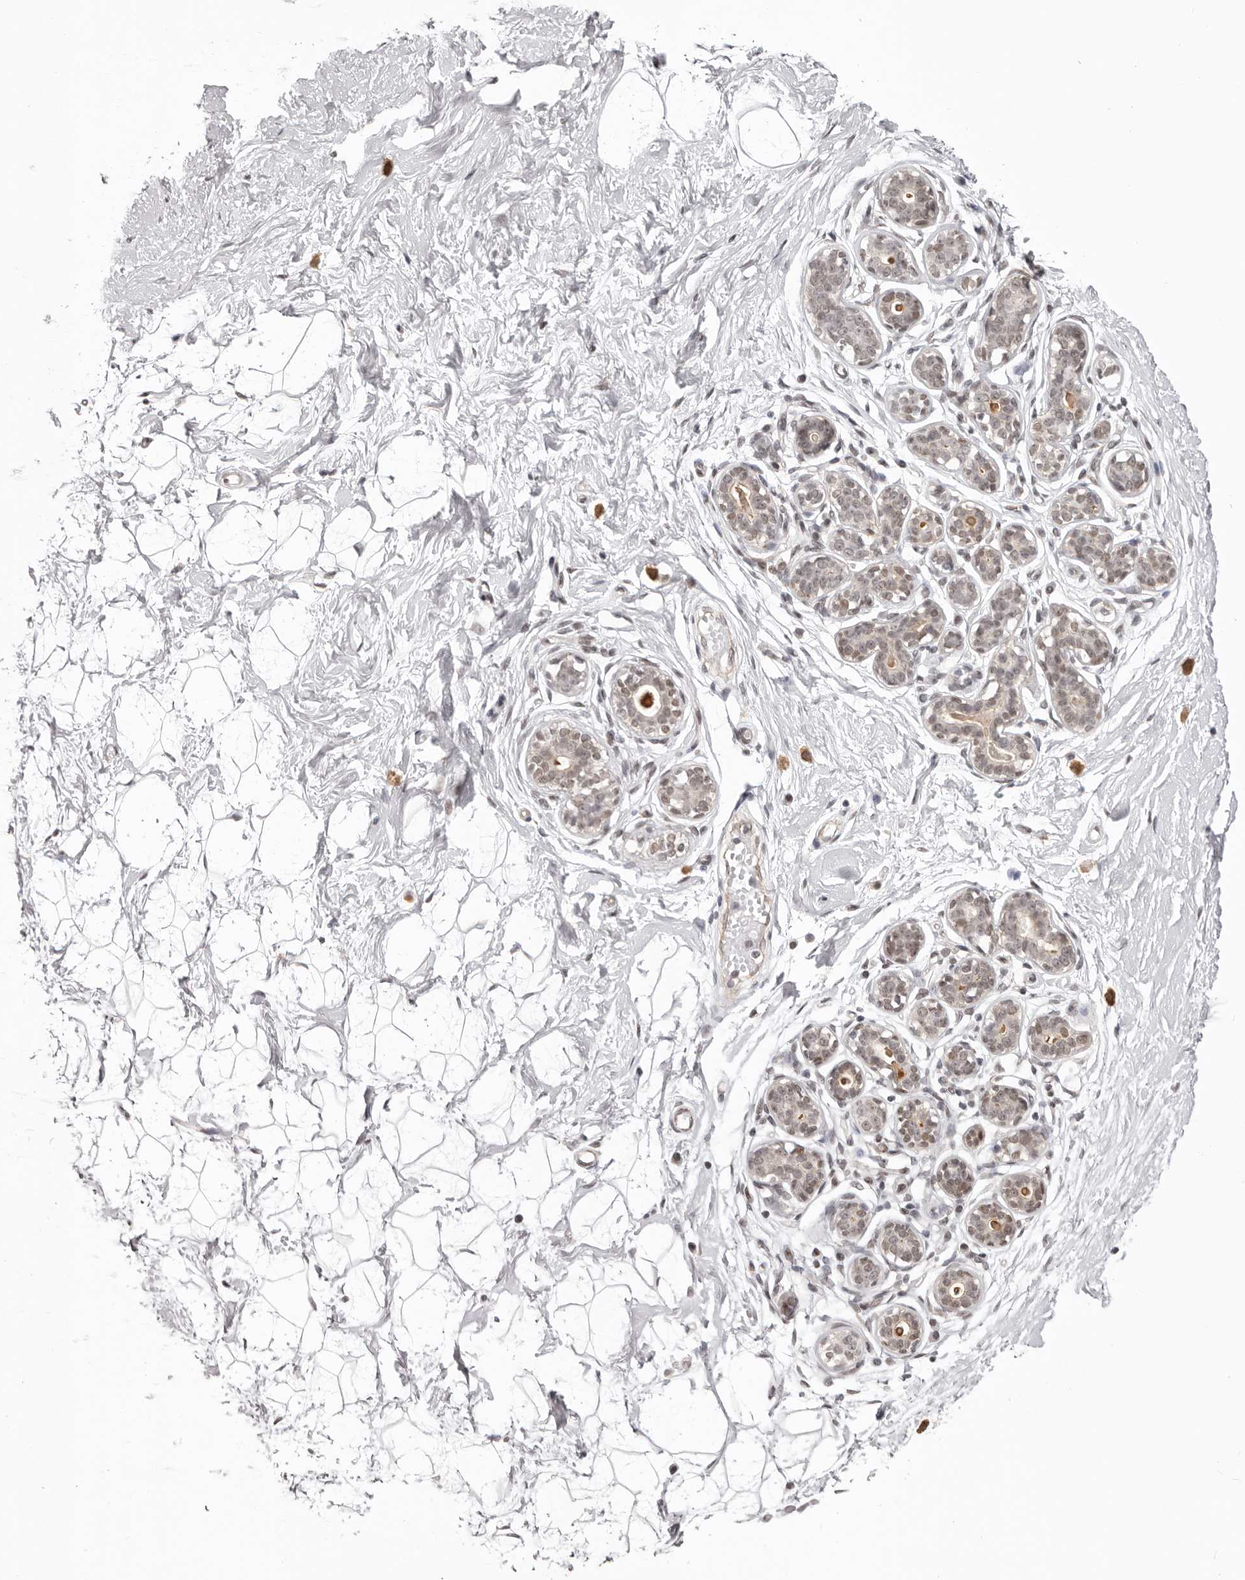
{"staining": {"intensity": "negative", "quantity": "none", "location": "none"}, "tissue": "breast", "cell_type": "Adipocytes", "image_type": "normal", "snomed": [{"axis": "morphology", "description": "Normal tissue, NOS"}, {"axis": "morphology", "description": "Adenoma, NOS"}, {"axis": "topography", "description": "Breast"}], "caption": "Immunohistochemical staining of normal human breast shows no significant positivity in adipocytes.", "gene": "RNF2", "patient": {"sex": "female", "age": 23}}